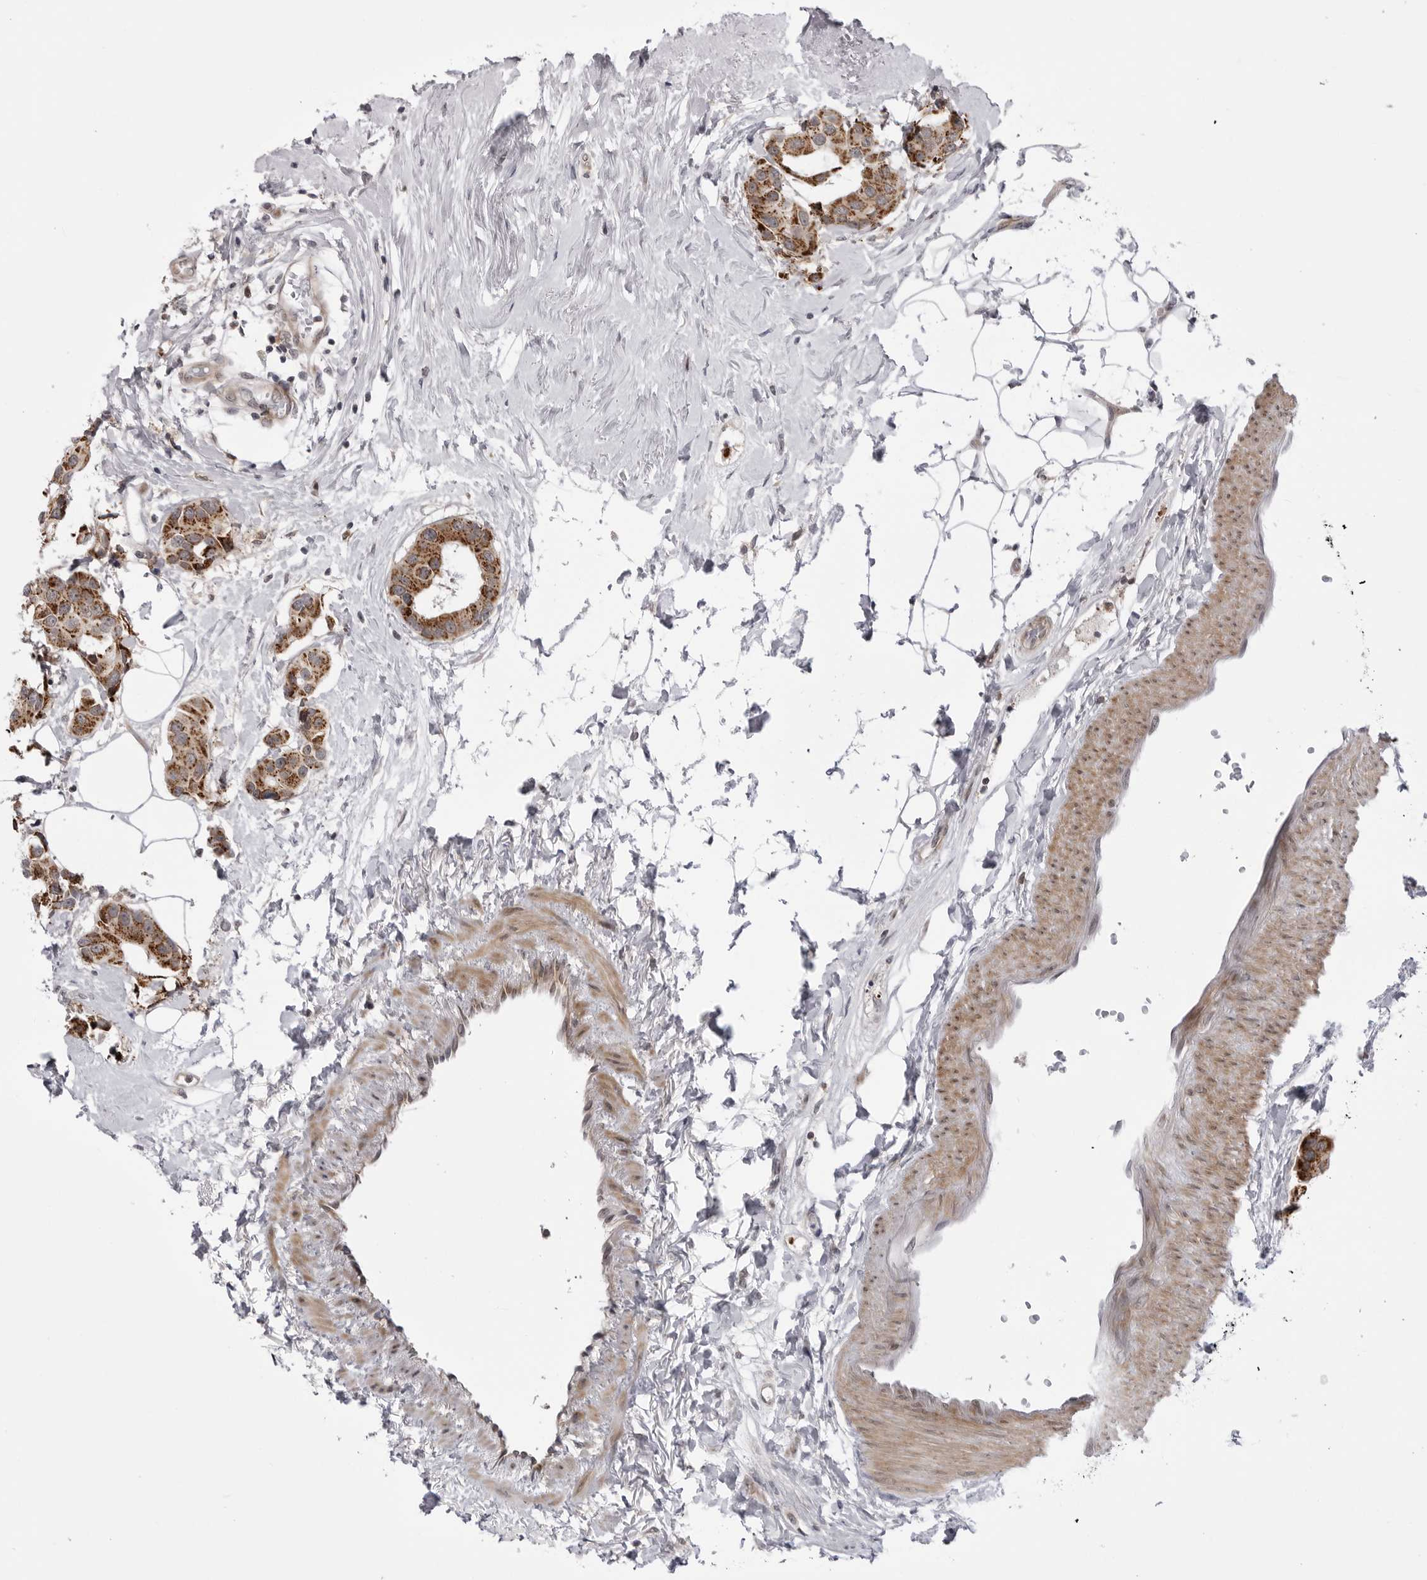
{"staining": {"intensity": "strong", "quantity": ">75%", "location": "cytoplasmic/membranous"}, "tissue": "breast cancer", "cell_type": "Tumor cells", "image_type": "cancer", "snomed": [{"axis": "morphology", "description": "Normal tissue, NOS"}, {"axis": "morphology", "description": "Duct carcinoma"}, {"axis": "topography", "description": "Breast"}], "caption": "There is high levels of strong cytoplasmic/membranous positivity in tumor cells of breast cancer (intraductal carcinoma), as demonstrated by immunohistochemical staining (brown color).", "gene": "CCDC18", "patient": {"sex": "female", "age": 39}}